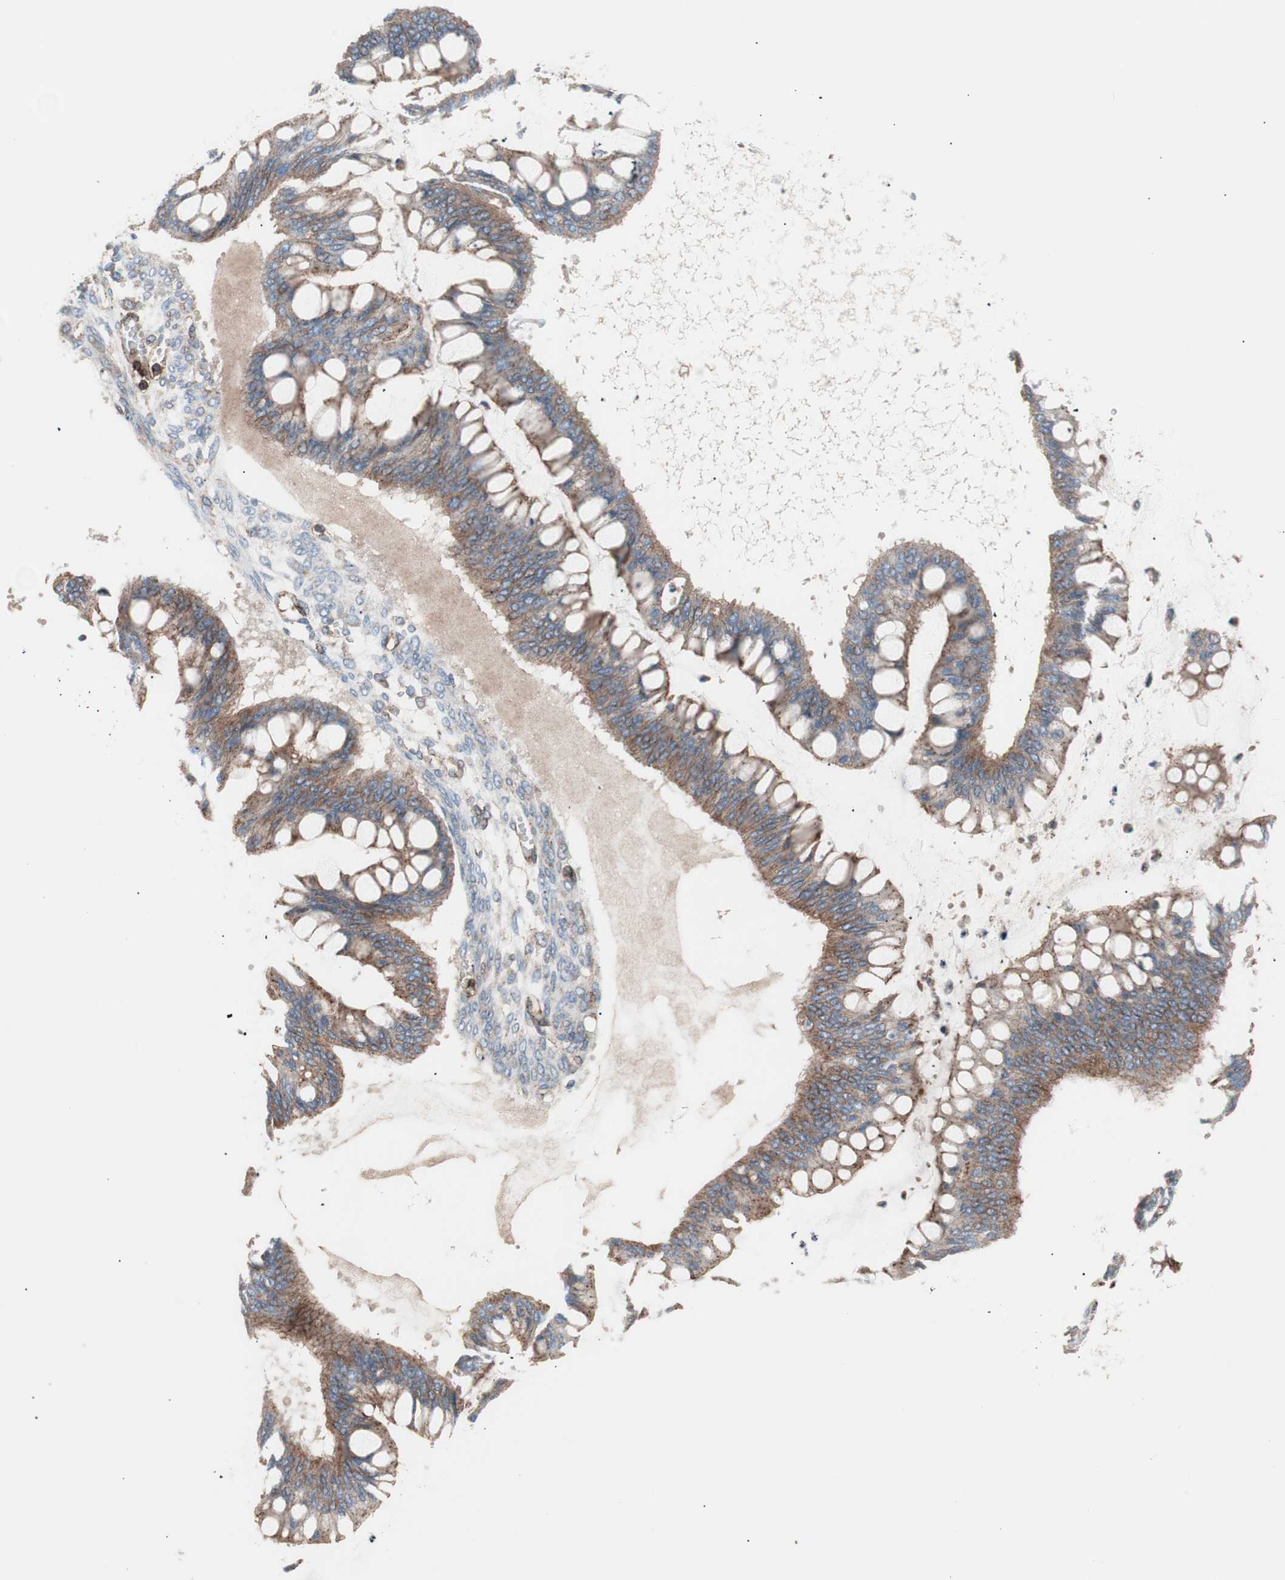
{"staining": {"intensity": "weak", "quantity": ">75%", "location": "cytoplasmic/membranous"}, "tissue": "ovarian cancer", "cell_type": "Tumor cells", "image_type": "cancer", "snomed": [{"axis": "morphology", "description": "Cystadenocarcinoma, mucinous, NOS"}, {"axis": "topography", "description": "Ovary"}], "caption": "Protein expression analysis of human ovarian mucinous cystadenocarcinoma reveals weak cytoplasmic/membranous positivity in about >75% of tumor cells.", "gene": "FLOT2", "patient": {"sex": "female", "age": 73}}